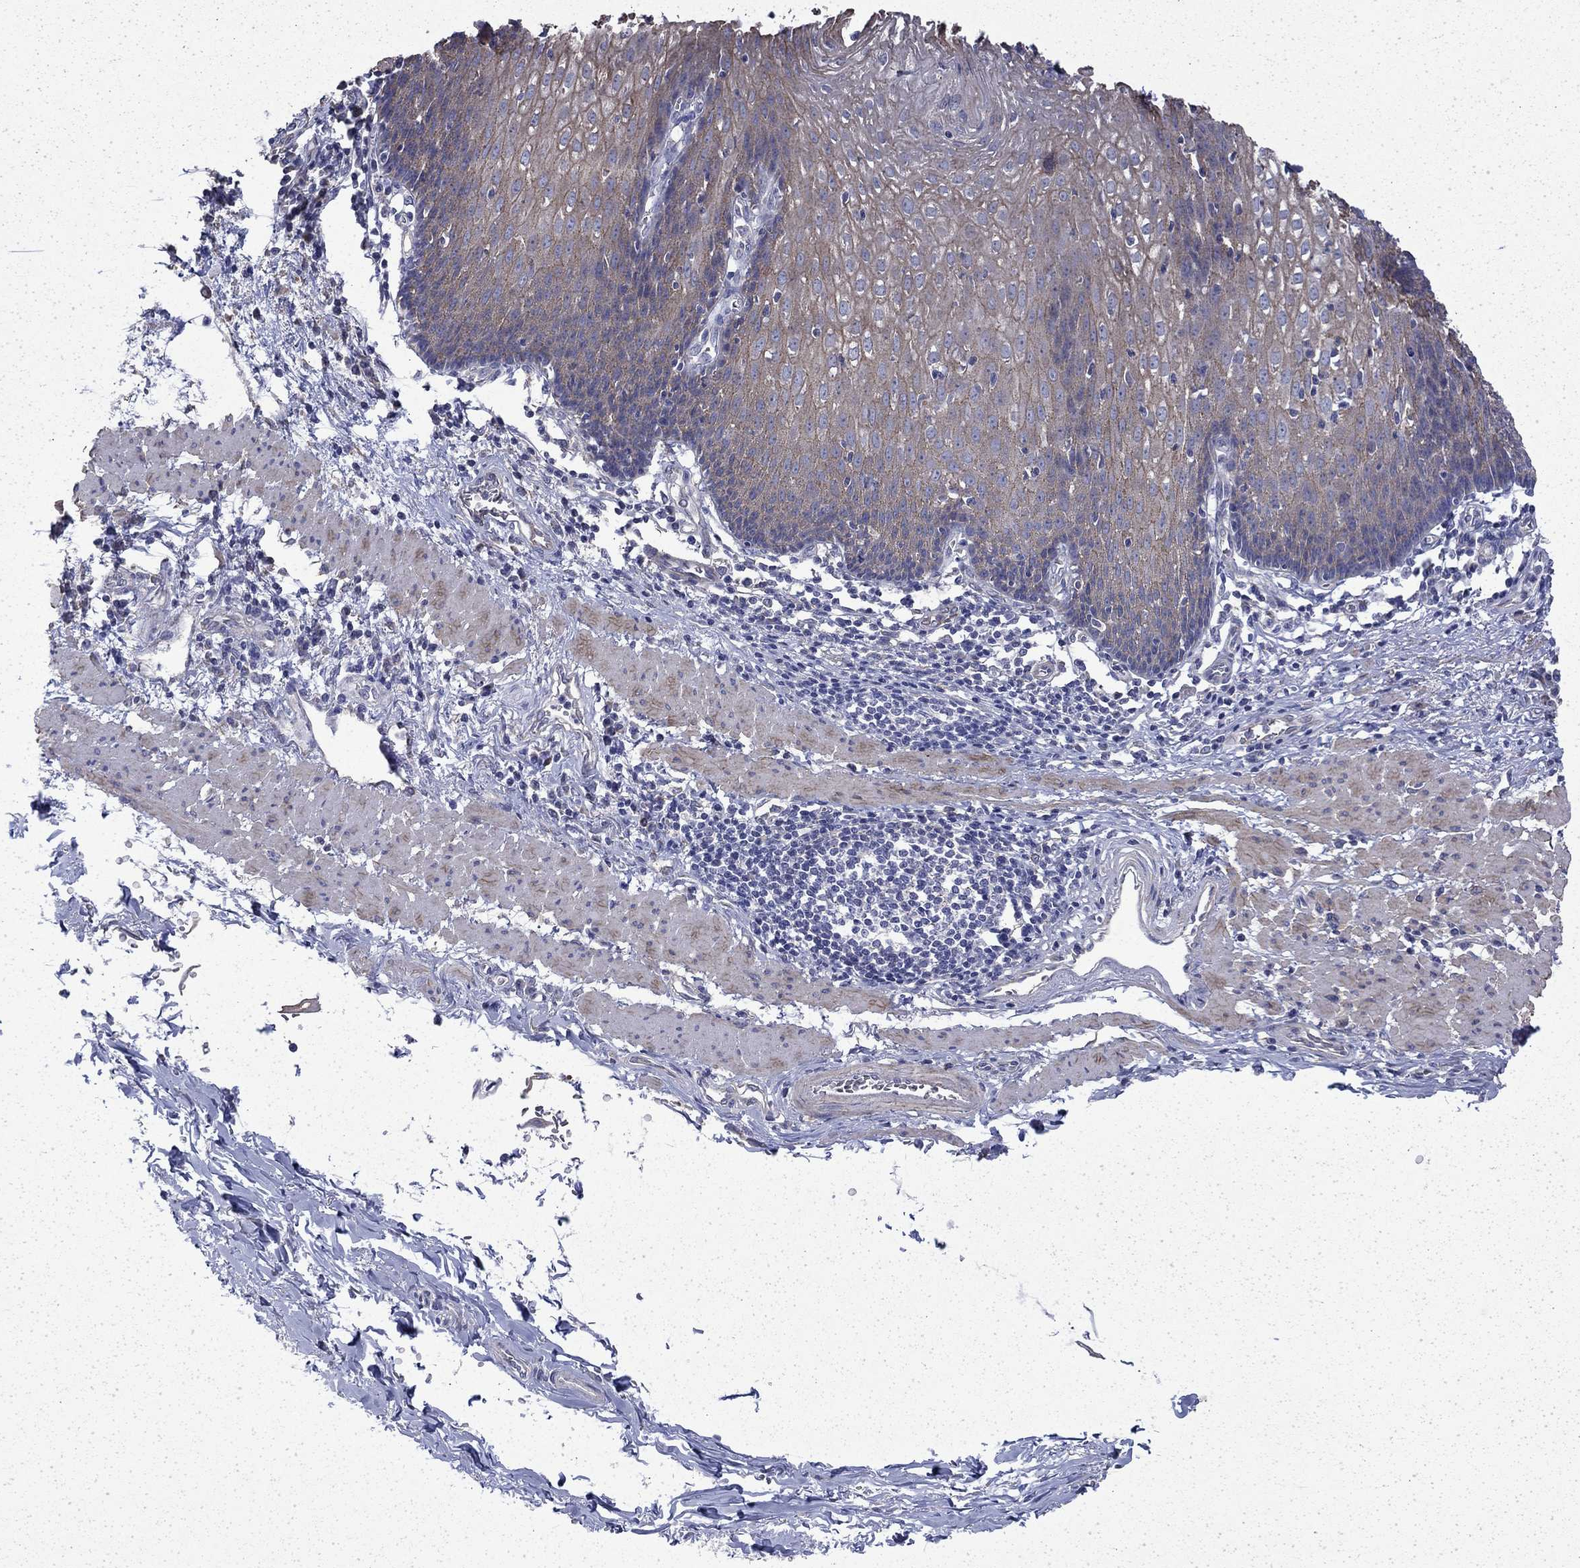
{"staining": {"intensity": "weak", "quantity": "25%-75%", "location": "cytoplasmic/membranous"}, "tissue": "esophagus", "cell_type": "Squamous epithelial cells", "image_type": "normal", "snomed": [{"axis": "morphology", "description": "Normal tissue, NOS"}, {"axis": "topography", "description": "Esophagus"}], "caption": "A brown stain shows weak cytoplasmic/membranous staining of a protein in squamous epithelial cells of benign esophagus. (Brightfield microscopy of DAB IHC at high magnification).", "gene": "DTNA", "patient": {"sex": "male", "age": 57}}